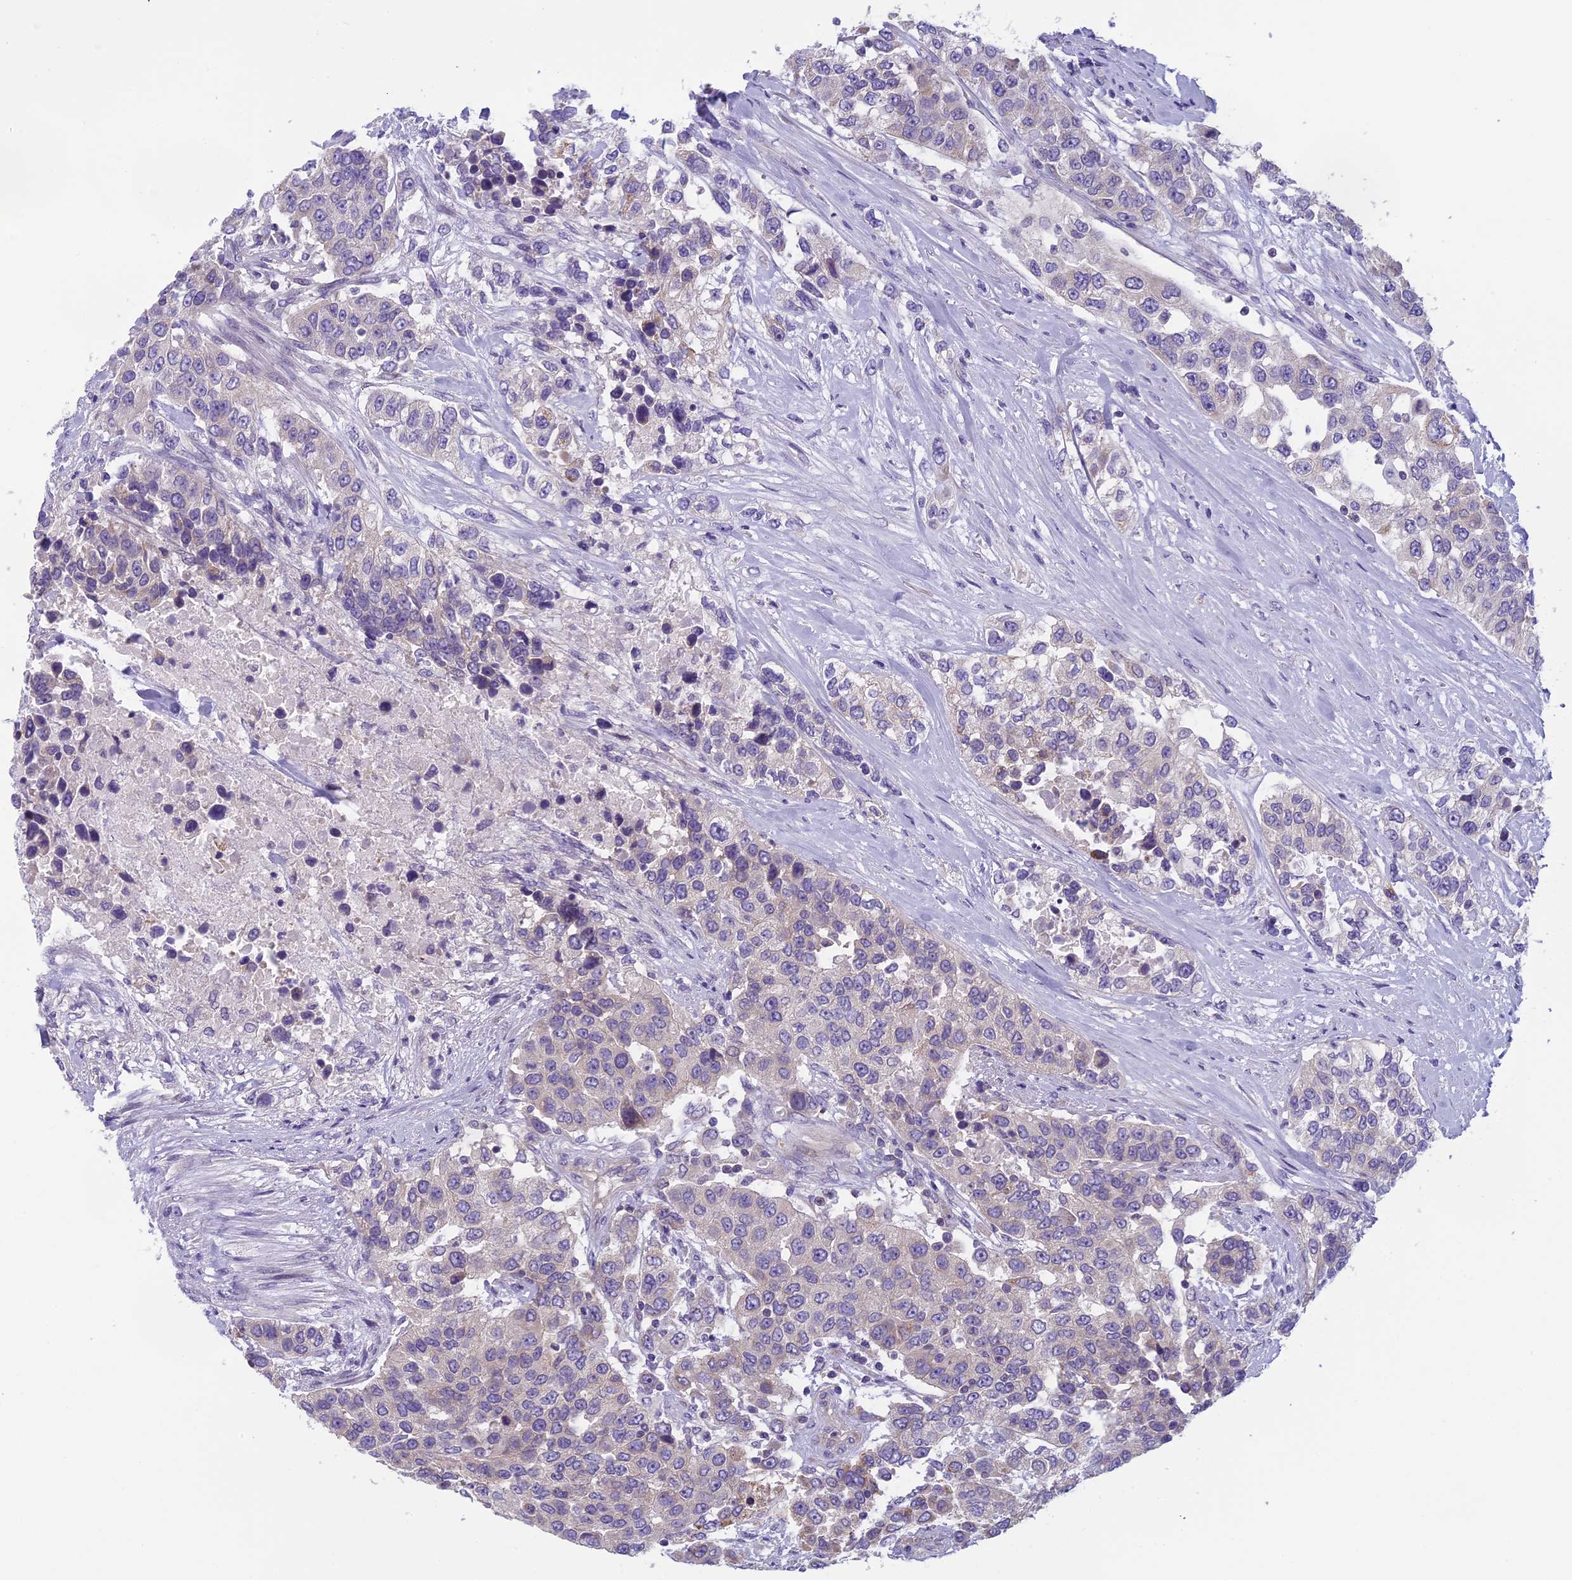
{"staining": {"intensity": "negative", "quantity": "none", "location": "none"}, "tissue": "urothelial cancer", "cell_type": "Tumor cells", "image_type": "cancer", "snomed": [{"axis": "morphology", "description": "Urothelial carcinoma, High grade"}, {"axis": "topography", "description": "Urinary bladder"}], "caption": "Immunohistochemical staining of high-grade urothelial carcinoma reveals no significant expression in tumor cells.", "gene": "ARHGEF37", "patient": {"sex": "female", "age": 80}}